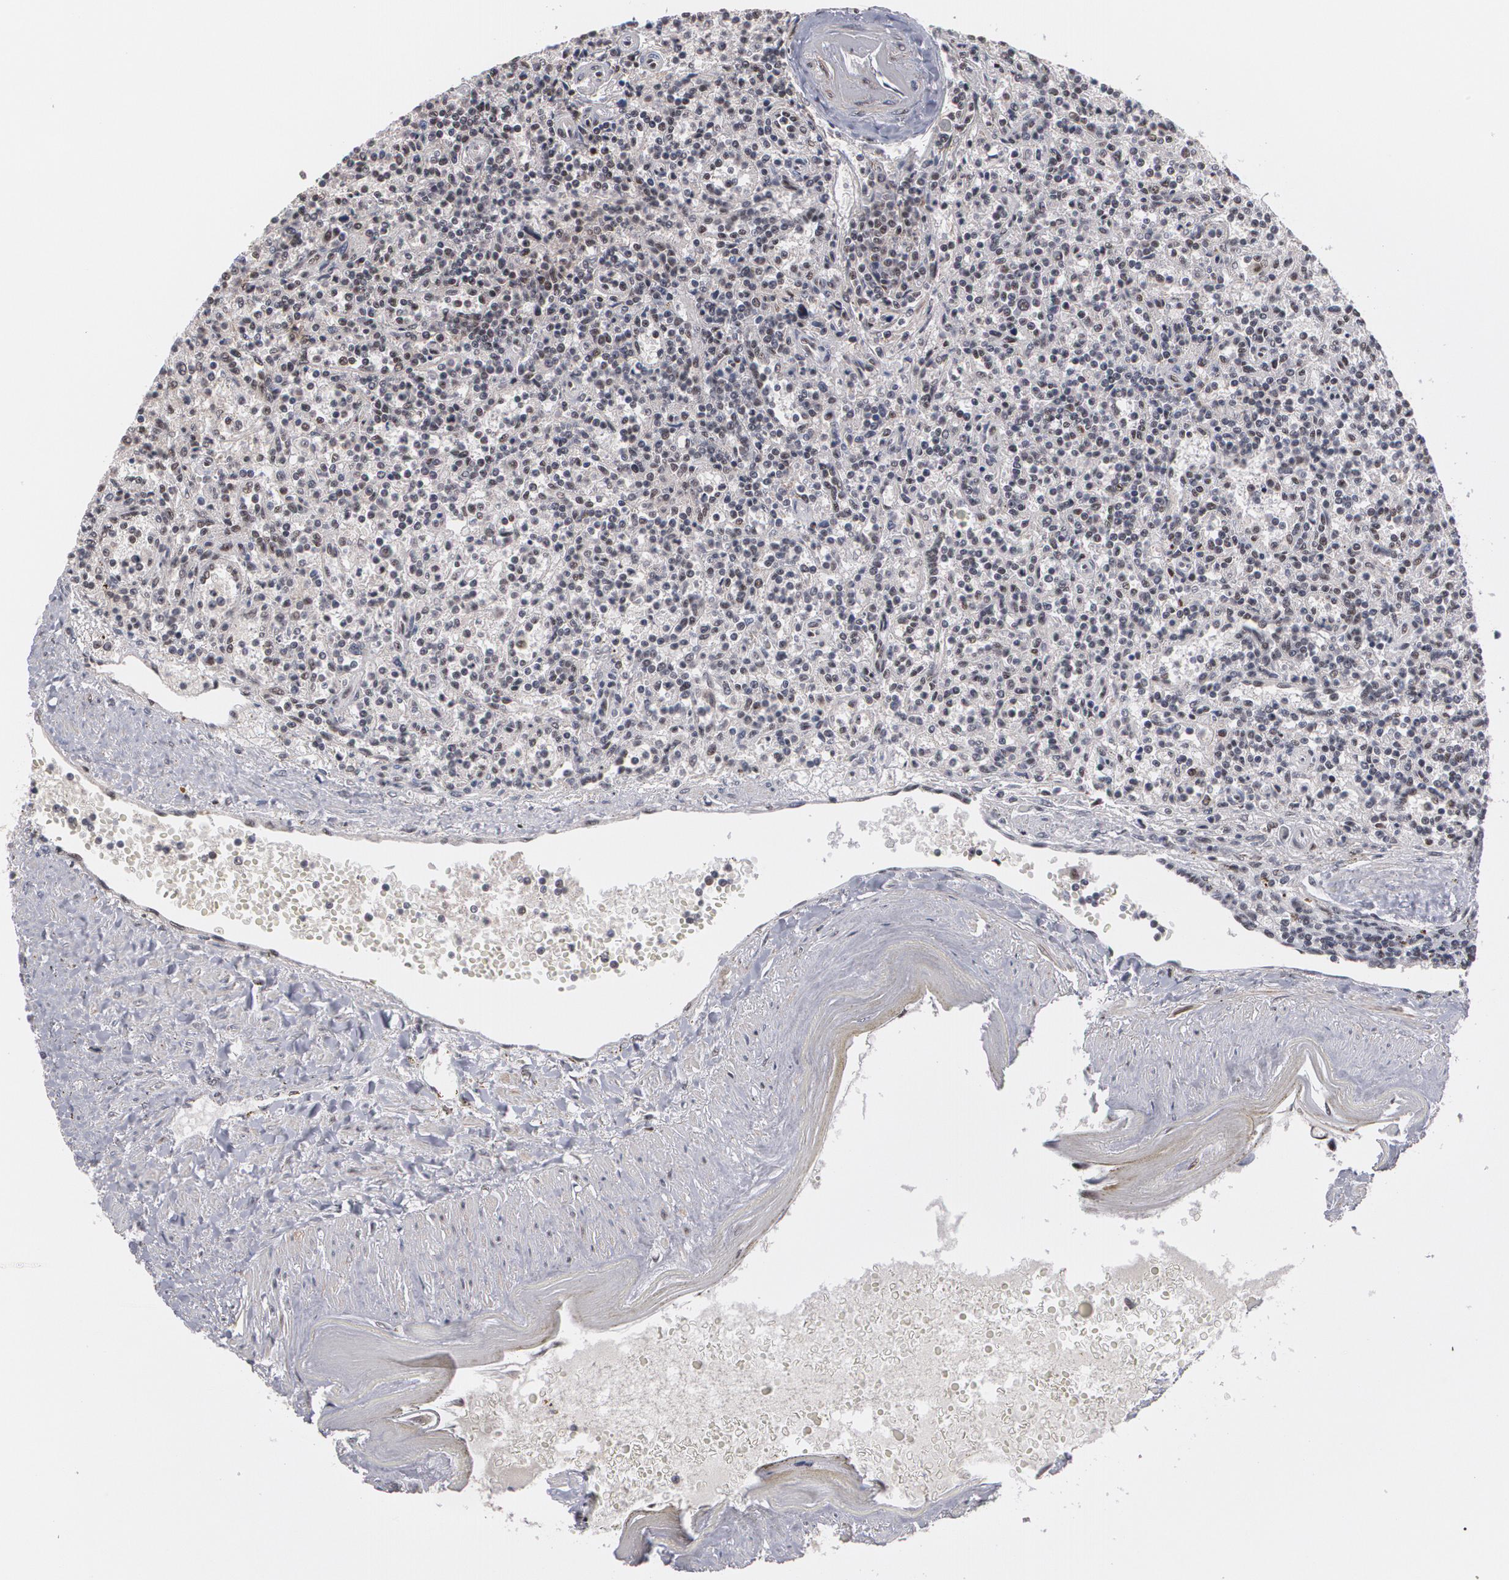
{"staining": {"intensity": "weak", "quantity": "<25%", "location": "nuclear"}, "tissue": "lymphoma", "cell_type": "Tumor cells", "image_type": "cancer", "snomed": [{"axis": "morphology", "description": "Malignant lymphoma, non-Hodgkin's type, Low grade"}, {"axis": "topography", "description": "Spleen"}], "caption": "Lymphoma stained for a protein using IHC demonstrates no staining tumor cells.", "gene": "ZNF234", "patient": {"sex": "male", "age": 73}}